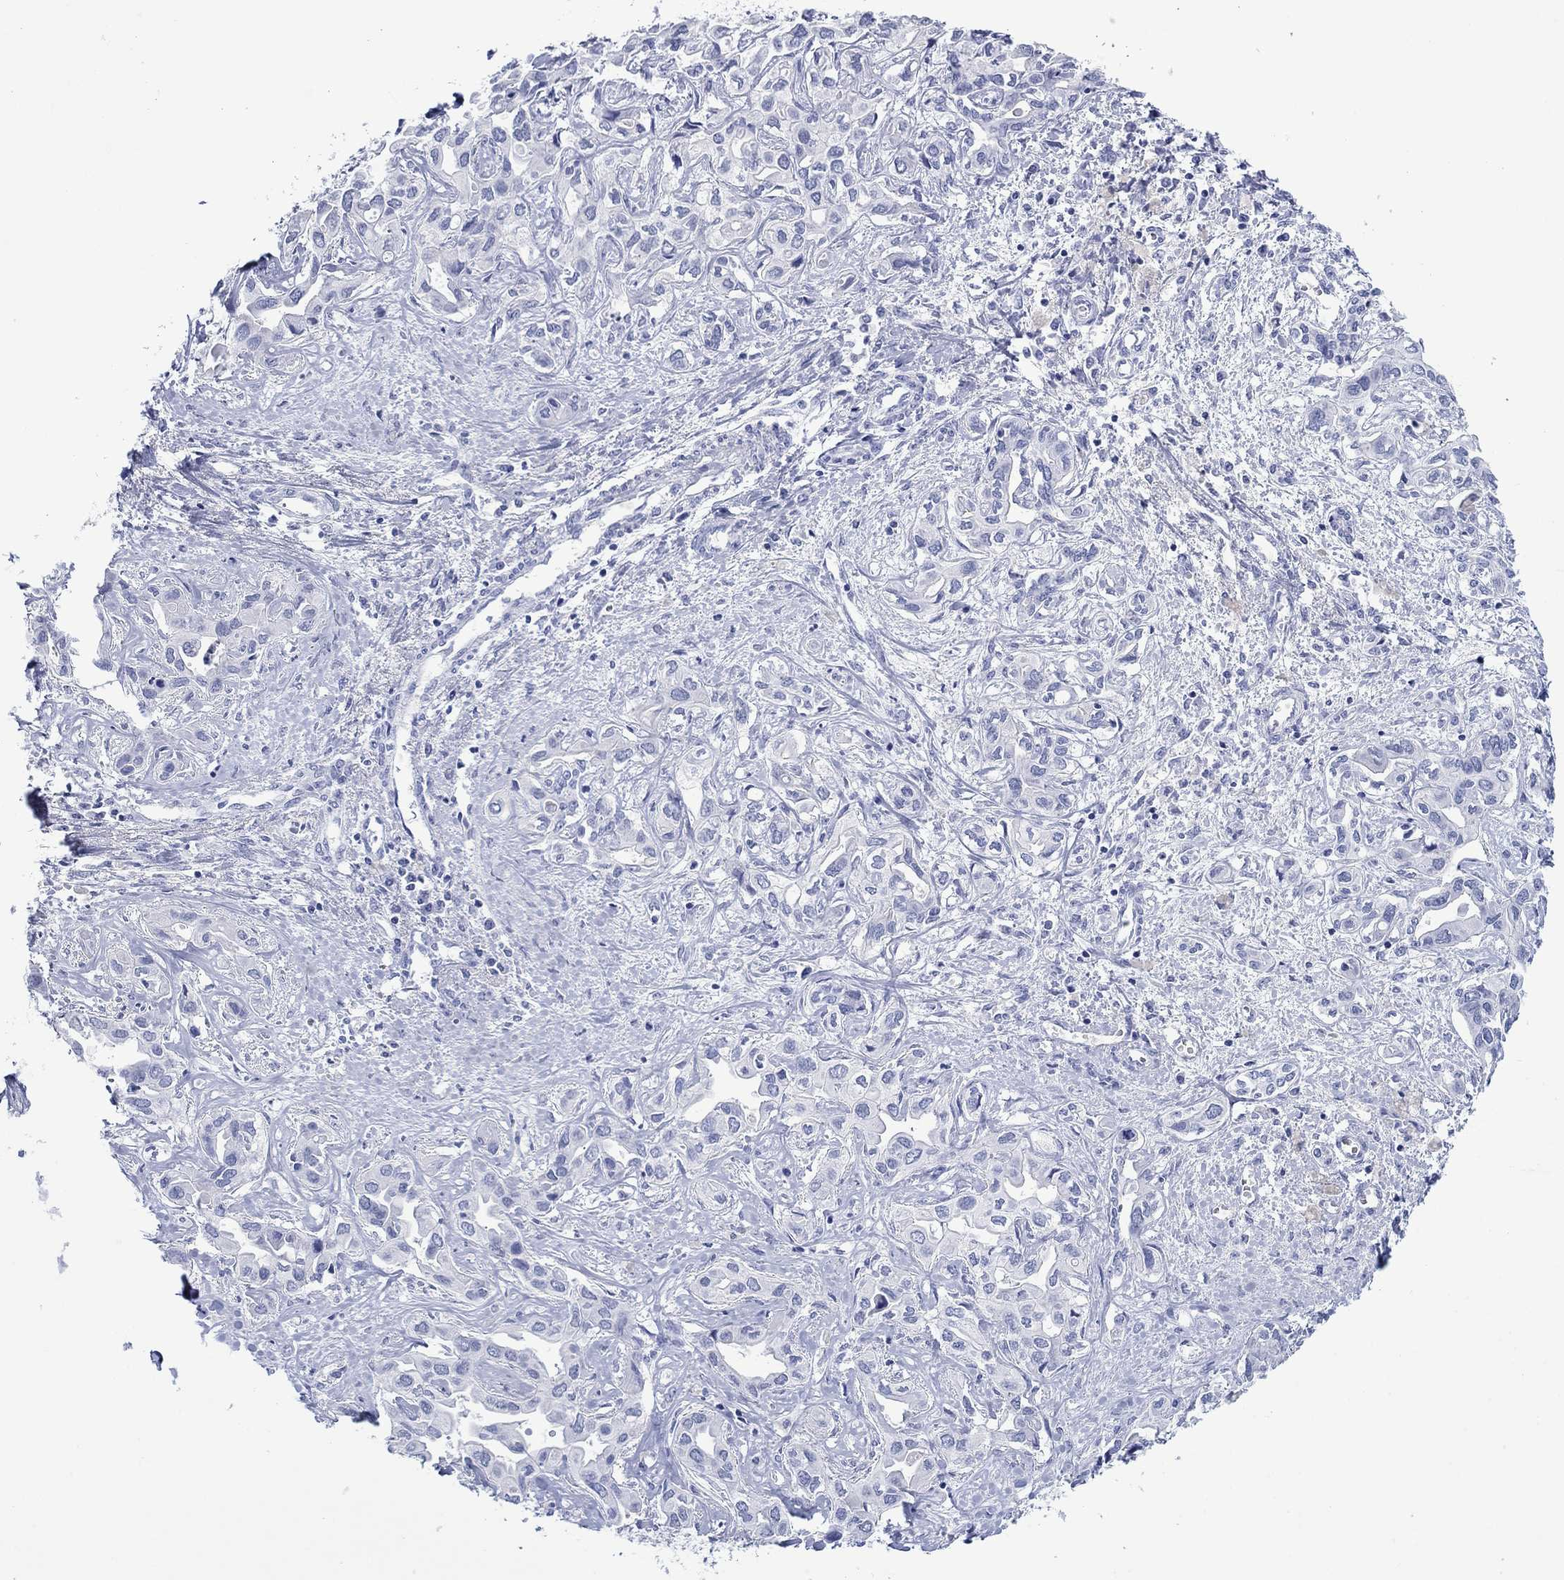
{"staining": {"intensity": "negative", "quantity": "none", "location": "none"}, "tissue": "liver cancer", "cell_type": "Tumor cells", "image_type": "cancer", "snomed": [{"axis": "morphology", "description": "Cholangiocarcinoma"}, {"axis": "topography", "description": "Liver"}], "caption": "Tumor cells show no significant protein expression in liver cholangiocarcinoma. Brightfield microscopy of immunohistochemistry stained with DAB (3,3'-diaminobenzidine) (brown) and hematoxylin (blue), captured at high magnification.", "gene": "MLANA", "patient": {"sex": "female", "age": 64}}